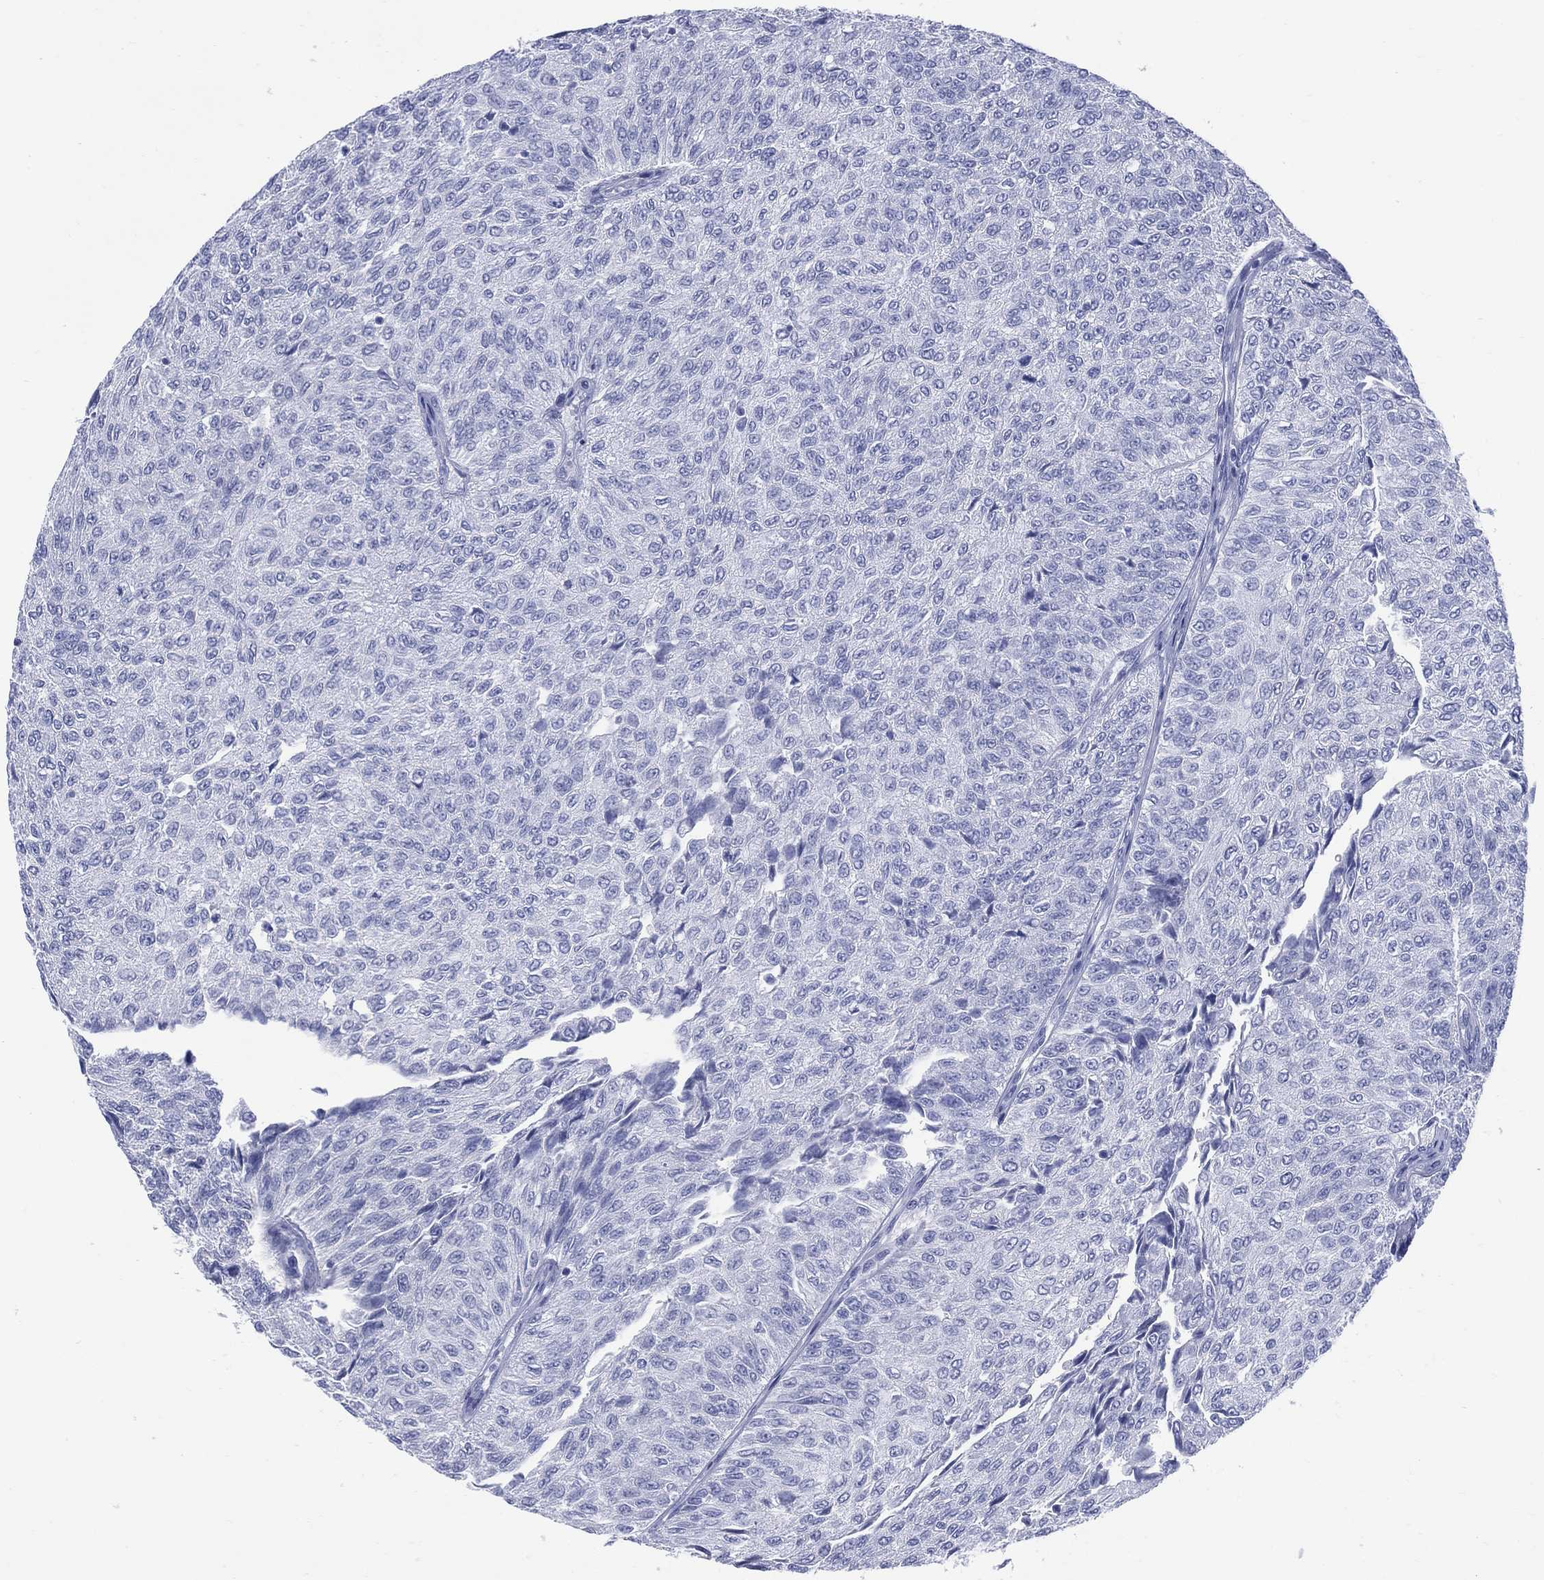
{"staining": {"intensity": "negative", "quantity": "none", "location": "none"}, "tissue": "urothelial cancer", "cell_type": "Tumor cells", "image_type": "cancer", "snomed": [{"axis": "morphology", "description": "Urothelial carcinoma, Low grade"}, {"axis": "topography", "description": "Urinary bladder"}], "caption": "A micrograph of urothelial carcinoma (low-grade) stained for a protein displays no brown staining in tumor cells.", "gene": "LRRD1", "patient": {"sex": "male", "age": 78}}